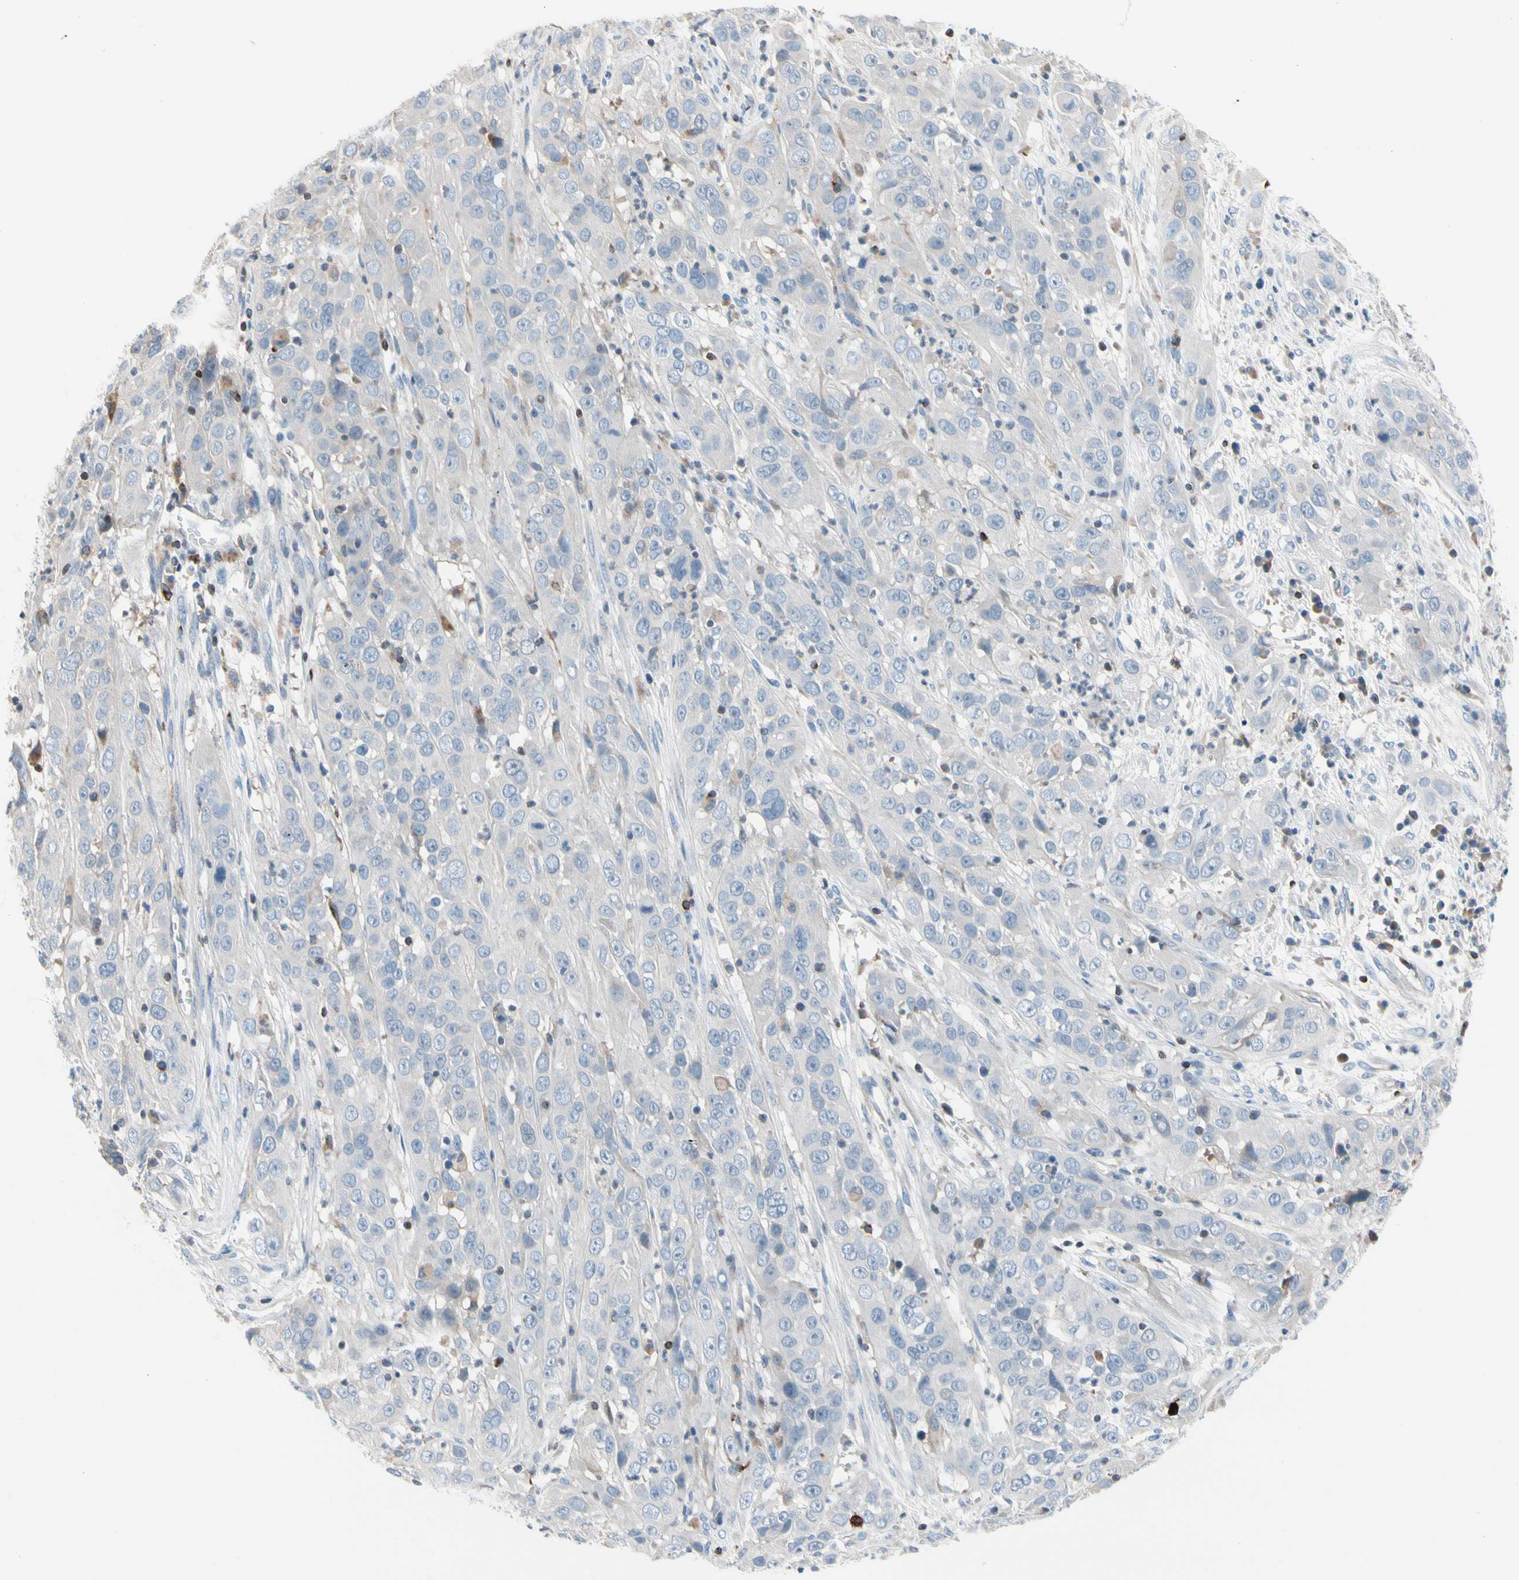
{"staining": {"intensity": "negative", "quantity": "none", "location": "none"}, "tissue": "cervical cancer", "cell_type": "Tumor cells", "image_type": "cancer", "snomed": [{"axis": "morphology", "description": "Squamous cell carcinoma, NOS"}, {"axis": "topography", "description": "Cervix"}], "caption": "High power microscopy image of an IHC micrograph of cervical squamous cell carcinoma, revealing no significant staining in tumor cells.", "gene": "MAP3K3", "patient": {"sex": "female", "age": 32}}